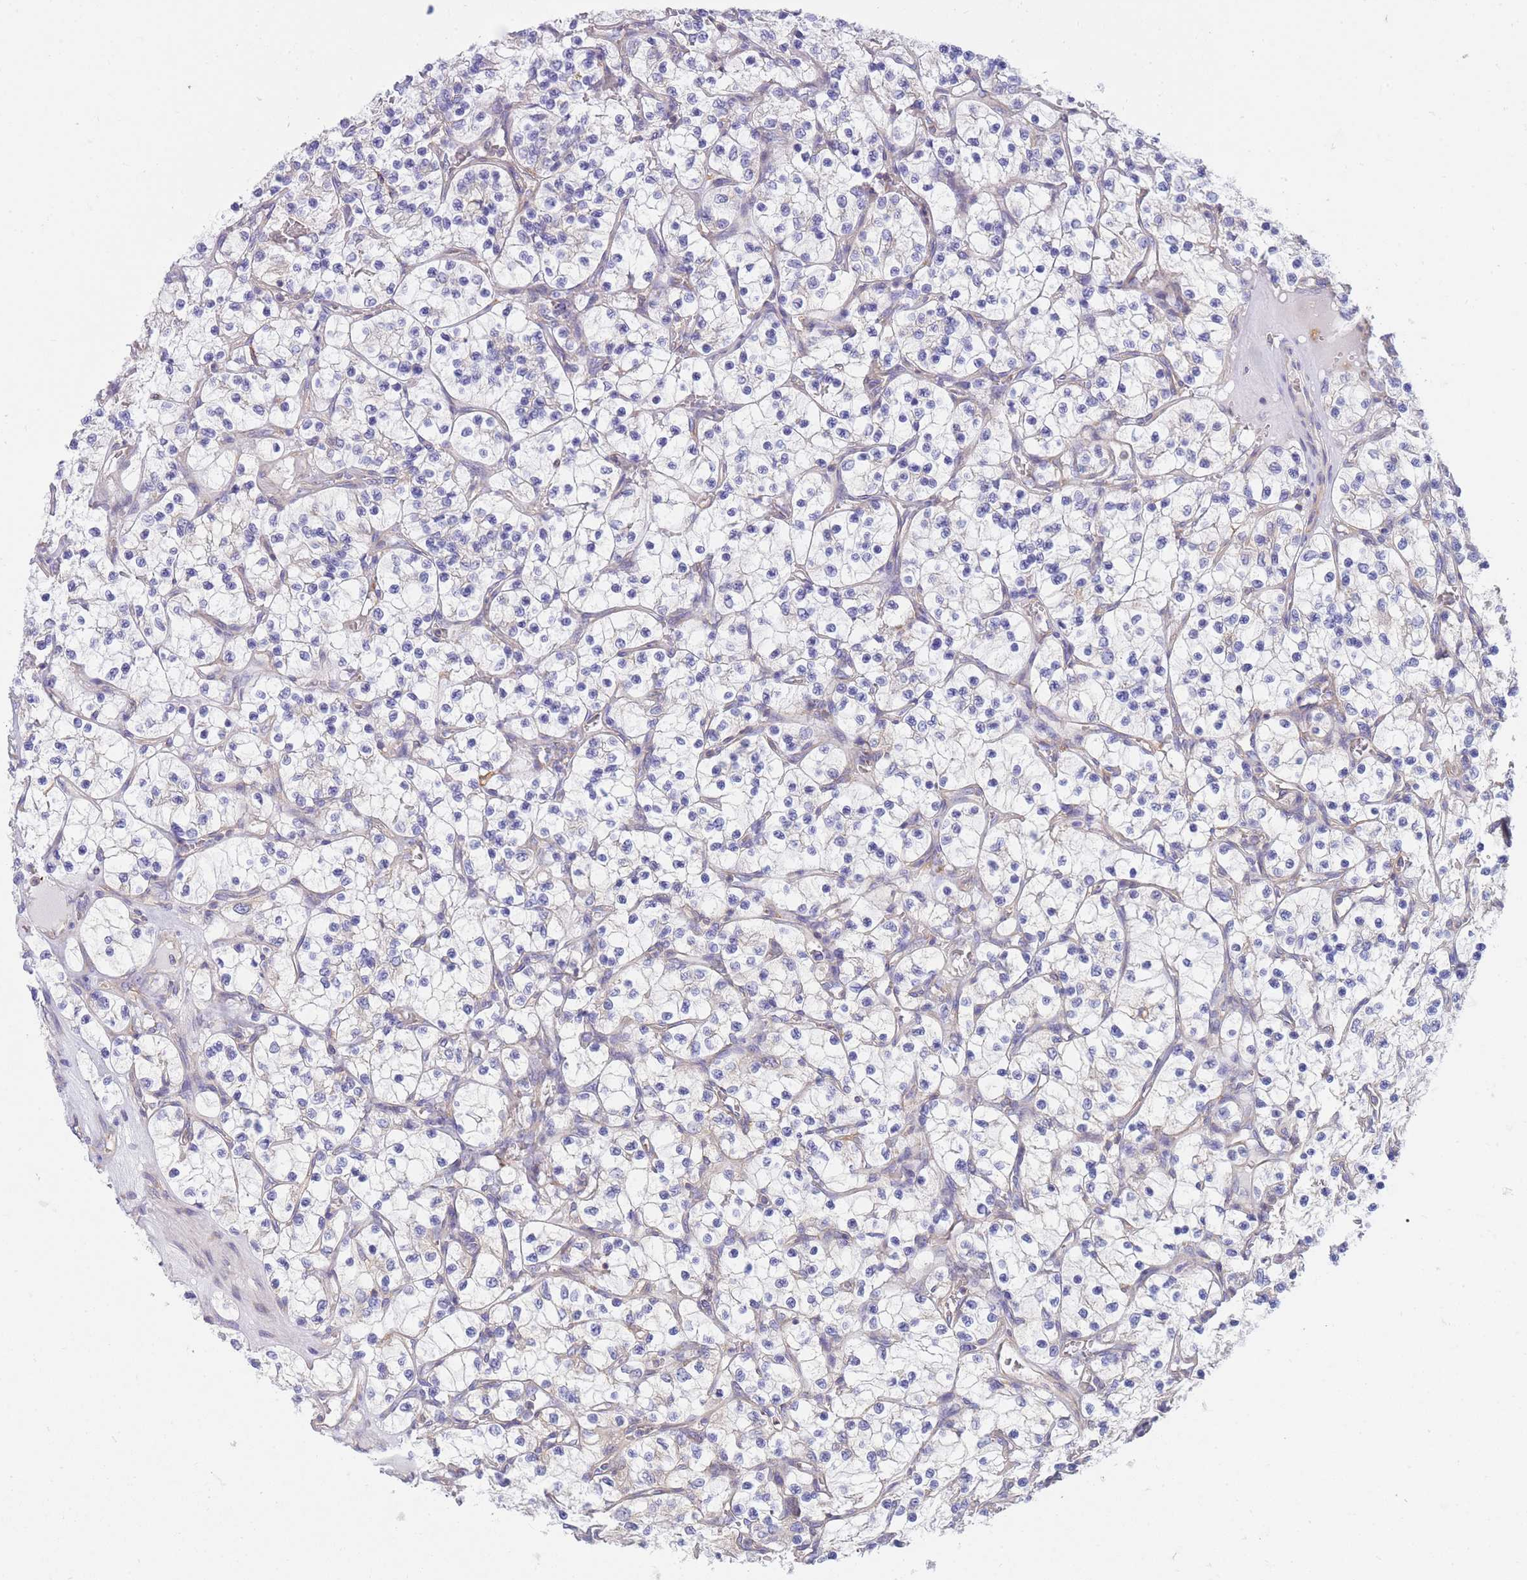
{"staining": {"intensity": "negative", "quantity": "none", "location": "none"}, "tissue": "renal cancer", "cell_type": "Tumor cells", "image_type": "cancer", "snomed": [{"axis": "morphology", "description": "Adenocarcinoma, NOS"}, {"axis": "topography", "description": "Kidney"}], "caption": "IHC photomicrograph of renal cancer stained for a protein (brown), which exhibits no staining in tumor cells.", "gene": "SH2B2", "patient": {"sex": "female", "age": 69}}